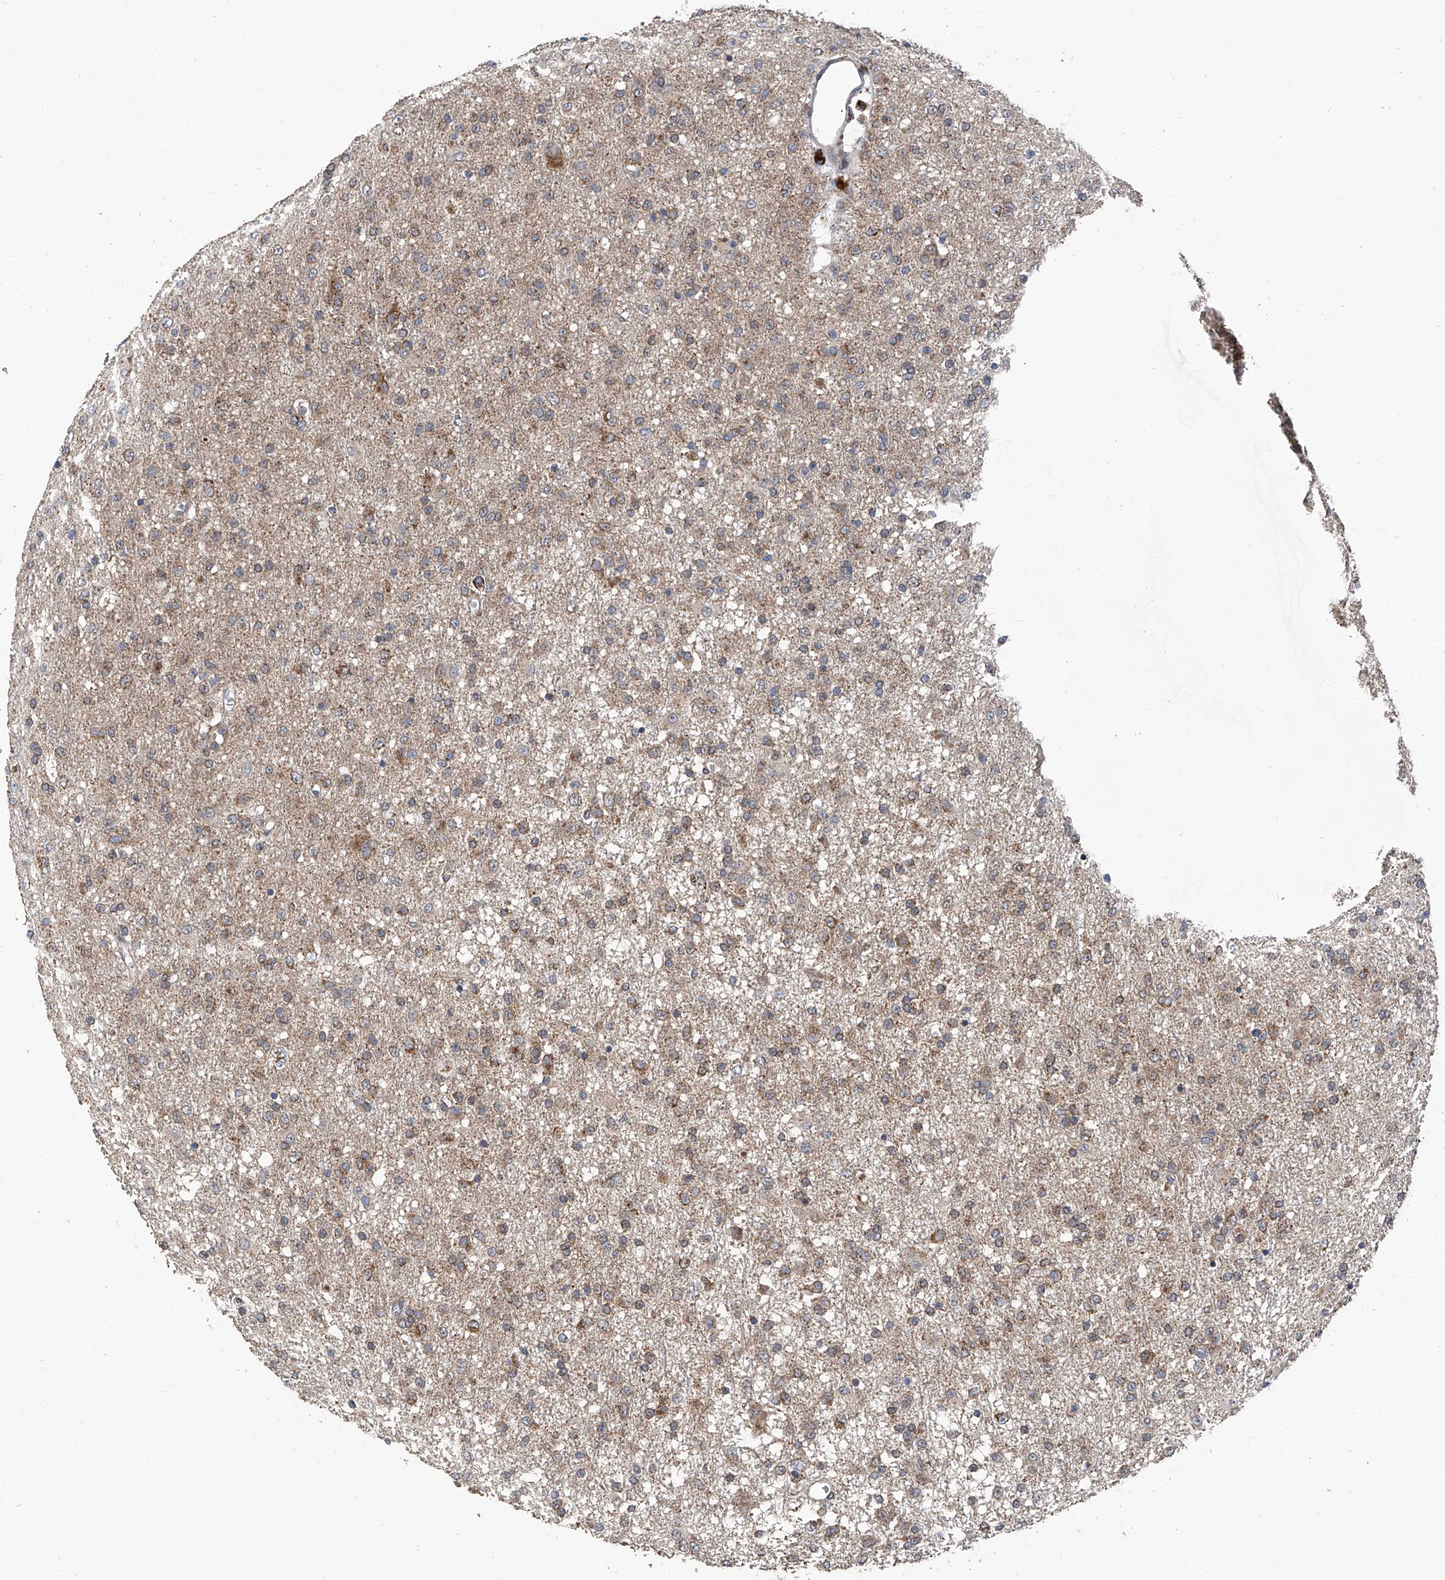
{"staining": {"intensity": "moderate", "quantity": "25%-75%", "location": "cytoplasmic/membranous"}, "tissue": "glioma", "cell_type": "Tumor cells", "image_type": "cancer", "snomed": [{"axis": "morphology", "description": "Glioma, malignant, Low grade"}, {"axis": "topography", "description": "Brain"}], "caption": "Glioma was stained to show a protein in brown. There is medium levels of moderate cytoplasmic/membranous staining in about 25%-75% of tumor cells.", "gene": "BCKDHB", "patient": {"sex": "male", "age": 65}}